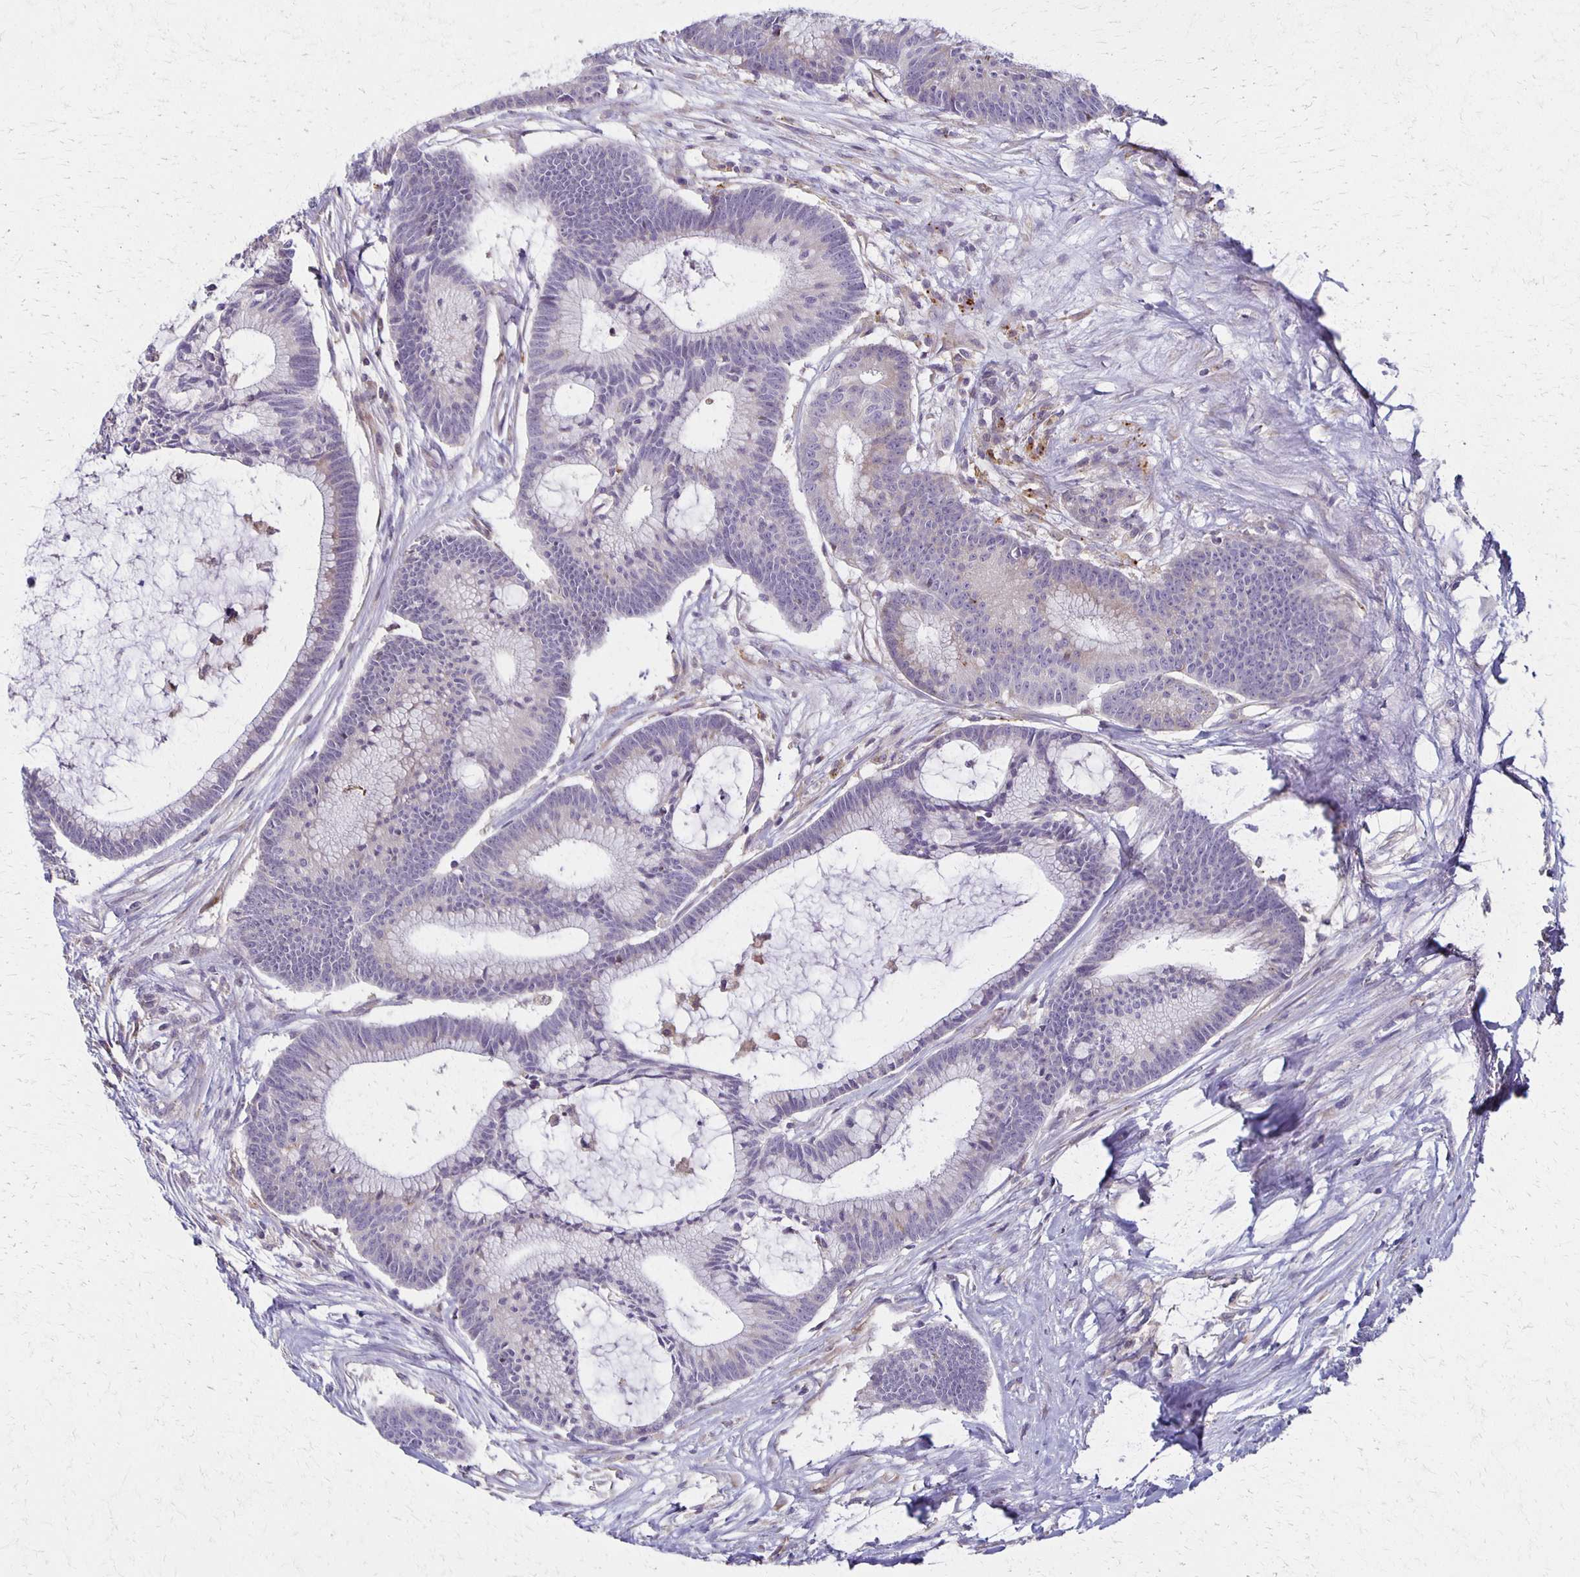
{"staining": {"intensity": "negative", "quantity": "none", "location": "none"}, "tissue": "colorectal cancer", "cell_type": "Tumor cells", "image_type": "cancer", "snomed": [{"axis": "morphology", "description": "Adenocarcinoma, NOS"}, {"axis": "topography", "description": "Colon"}], "caption": "DAB (3,3'-diaminobenzidine) immunohistochemical staining of human adenocarcinoma (colorectal) exhibits no significant staining in tumor cells. (DAB (3,3'-diaminobenzidine) immunohistochemistry with hematoxylin counter stain).", "gene": "GPX4", "patient": {"sex": "female", "age": 78}}